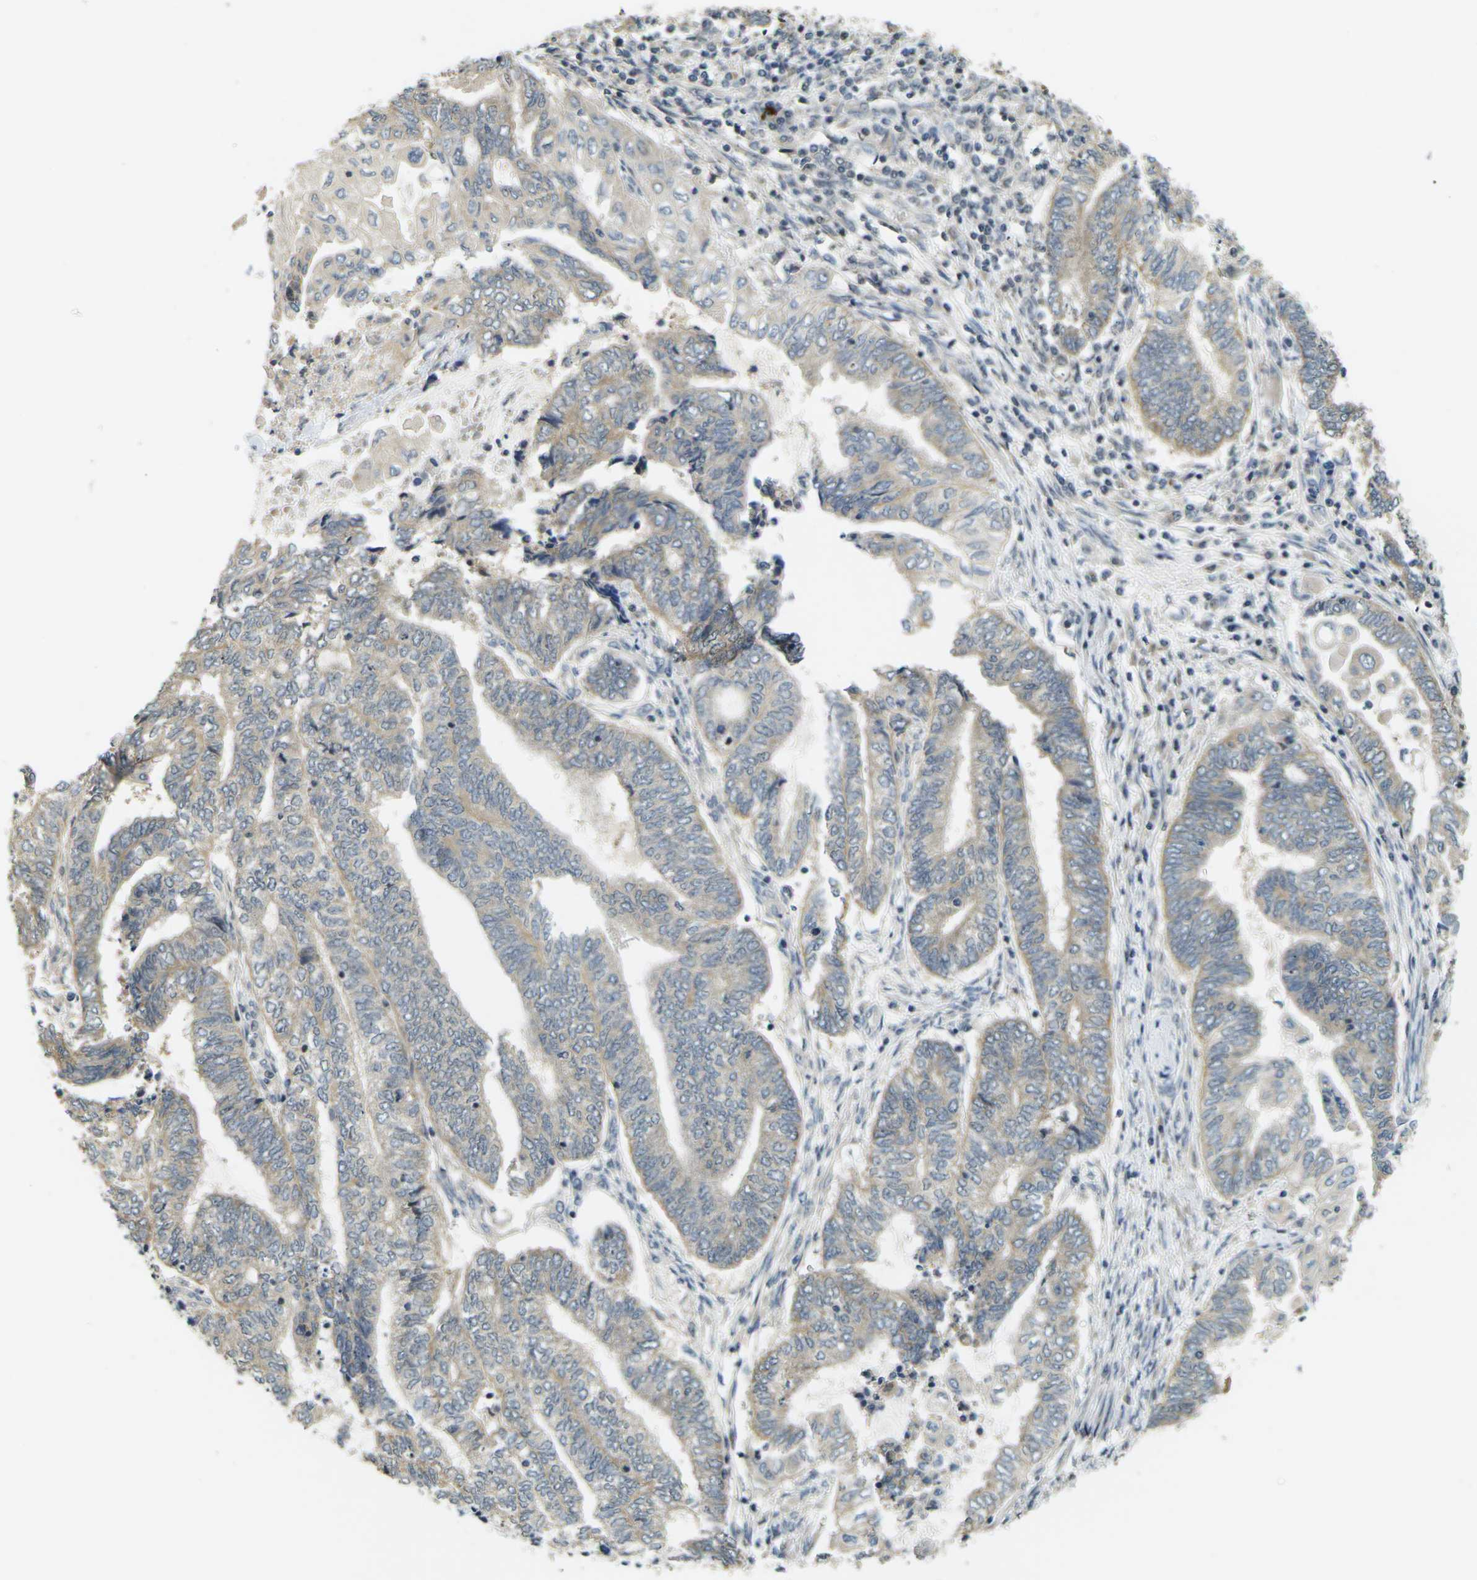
{"staining": {"intensity": "weak", "quantity": ">75%", "location": "cytoplasmic/membranous"}, "tissue": "endometrial cancer", "cell_type": "Tumor cells", "image_type": "cancer", "snomed": [{"axis": "morphology", "description": "Adenocarcinoma, NOS"}, {"axis": "topography", "description": "Uterus"}, {"axis": "topography", "description": "Endometrium"}], "caption": "Protein positivity by immunohistochemistry (IHC) shows weak cytoplasmic/membranous positivity in approximately >75% of tumor cells in endometrial cancer.", "gene": "KLHL8", "patient": {"sex": "female", "age": 70}}